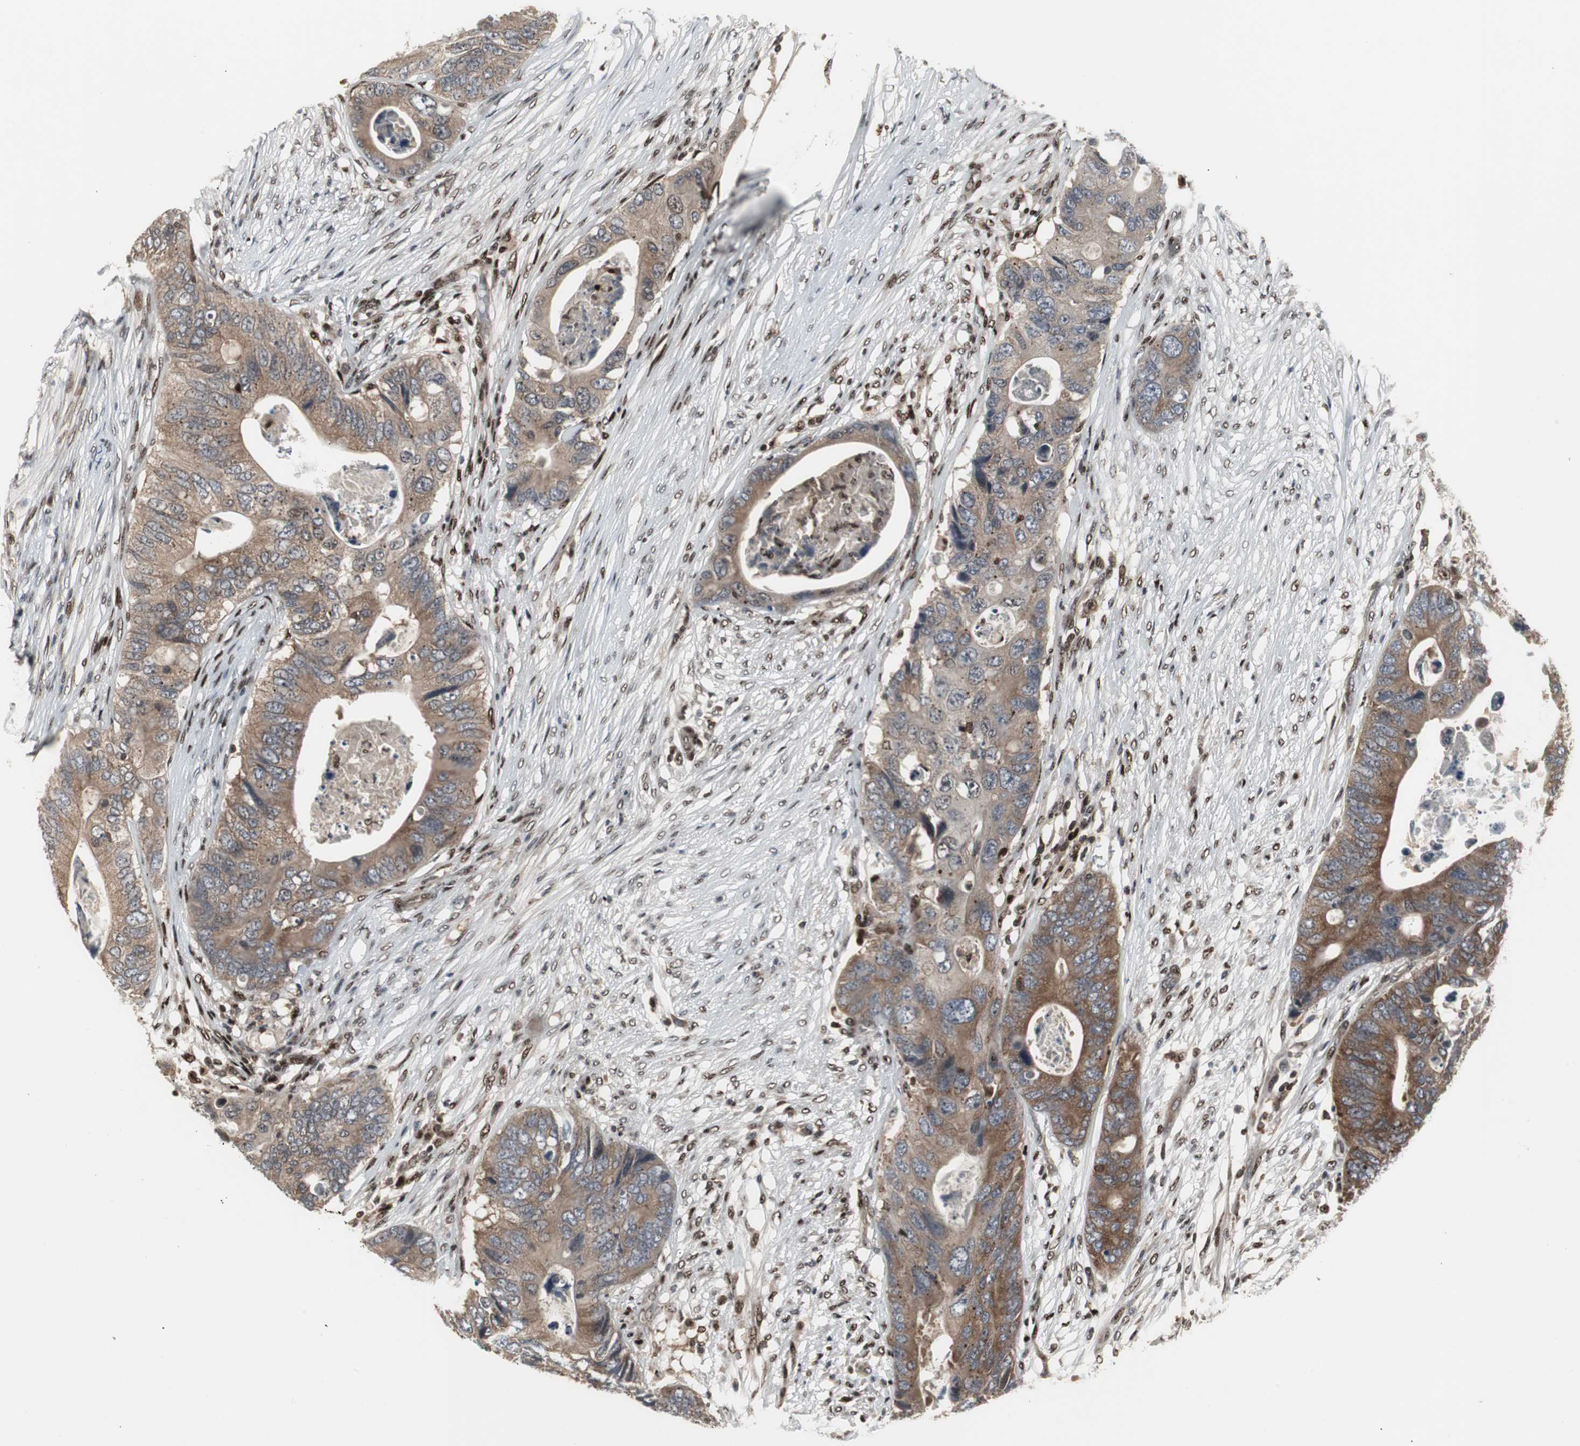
{"staining": {"intensity": "moderate", "quantity": ">75%", "location": "cytoplasmic/membranous"}, "tissue": "colorectal cancer", "cell_type": "Tumor cells", "image_type": "cancer", "snomed": [{"axis": "morphology", "description": "Adenocarcinoma, NOS"}, {"axis": "topography", "description": "Colon"}], "caption": "High-power microscopy captured an IHC micrograph of adenocarcinoma (colorectal), revealing moderate cytoplasmic/membranous positivity in approximately >75% of tumor cells.", "gene": "GRK2", "patient": {"sex": "male", "age": 71}}